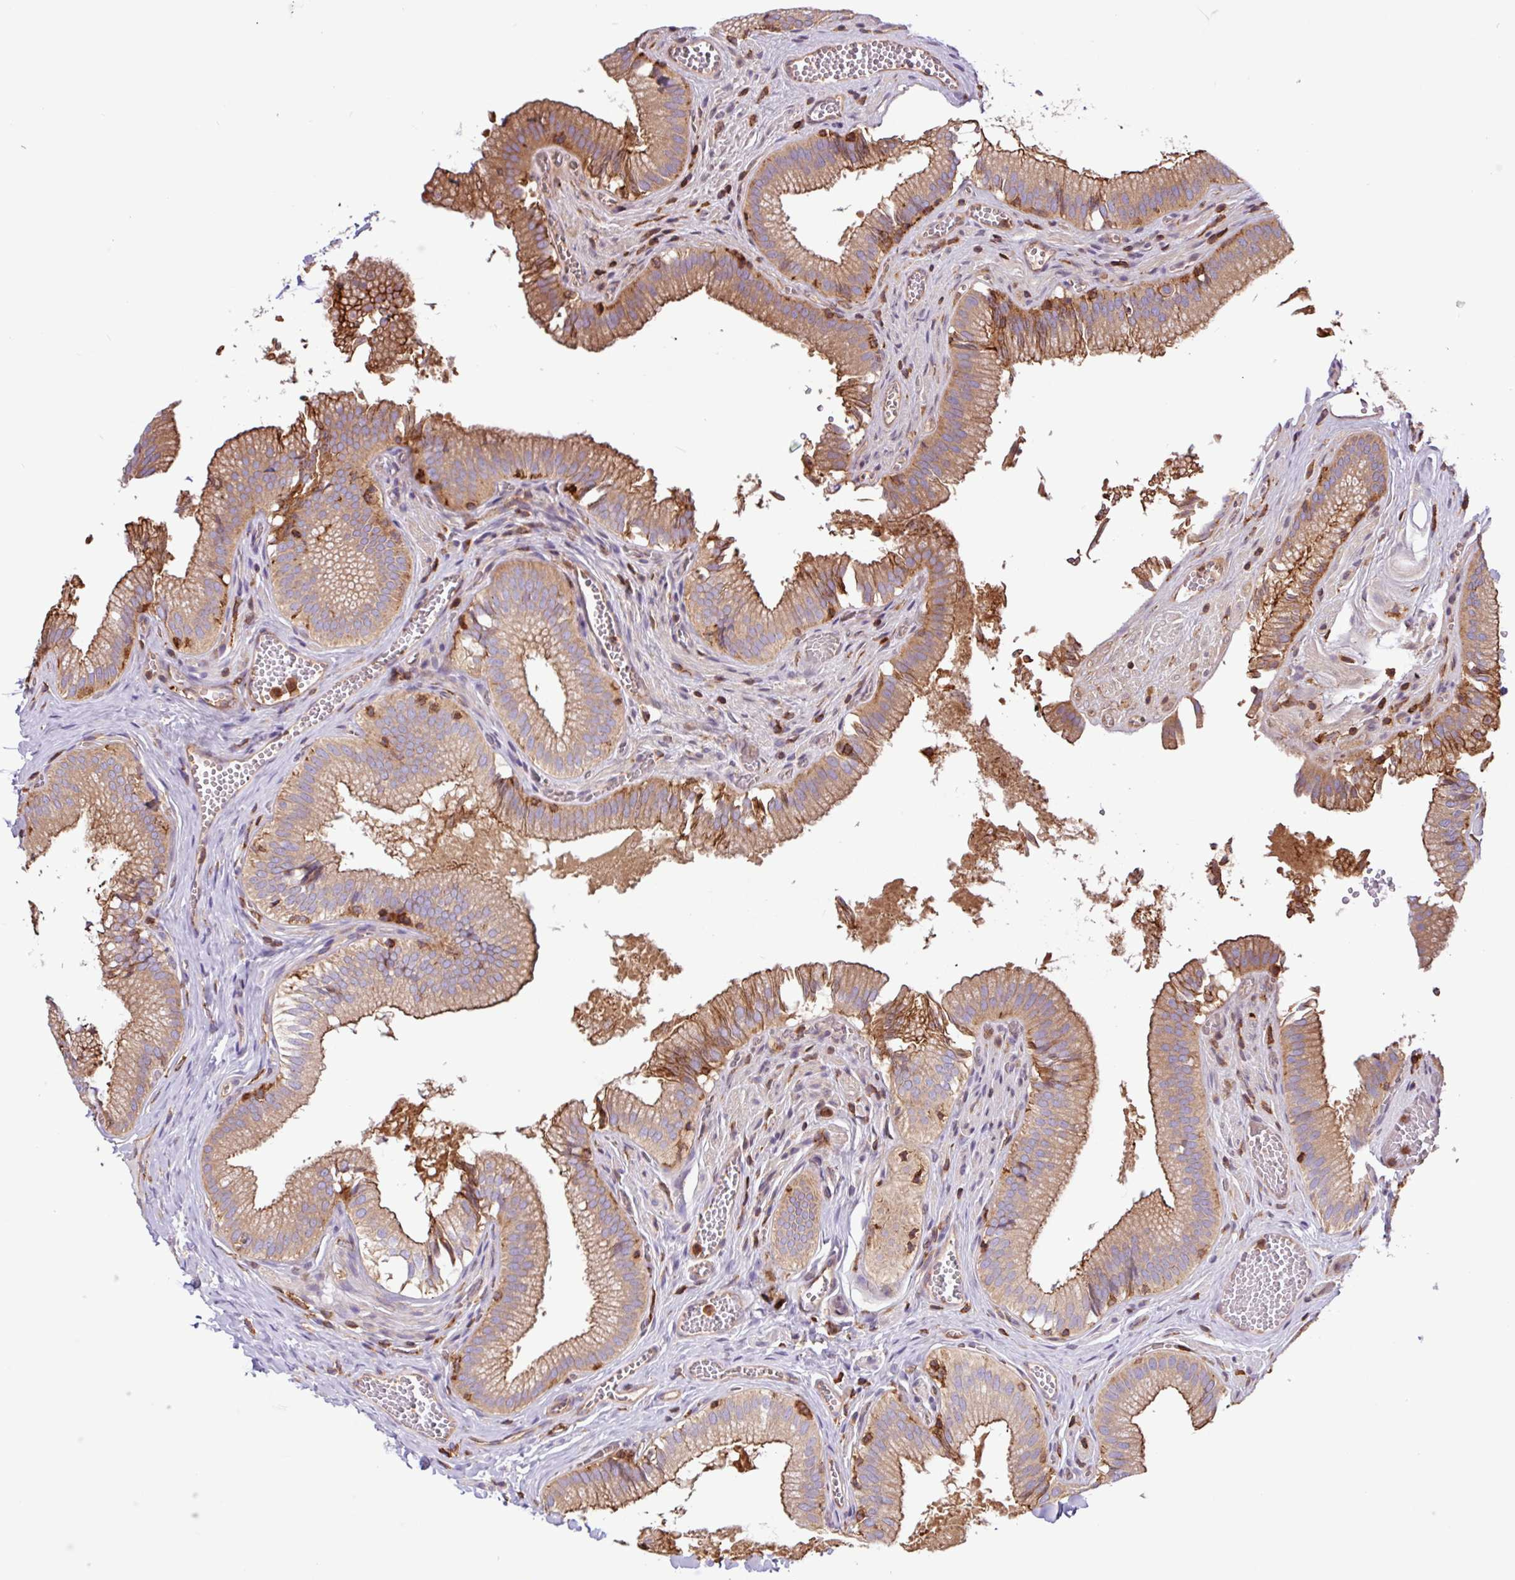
{"staining": {"intensity": "moderate", "quantity": ">75%", "location": "cytoplasmic/membranous"}, "tissue": "gallbladder", "cell_type": "Glandular cells", "image_type": "normal", "snomed": [{"axis": "morphology", "description": "Normal tissue, NOS"}, {"axis": "topography", "description": "Gallbladder"}, {"axis": "topography", "description": "Peripheral nerve tissue"}], "caption": "IHC of benign human gallbladder demonstrates medium levels of moderate cytoplasmic/membranous positivity in about >75% of glandular cells. (DAB = brown stain, brightfield microscopy at high magnification).", "gene": "ACTR3B", "patient": {"sex": "male", "age": 17}}